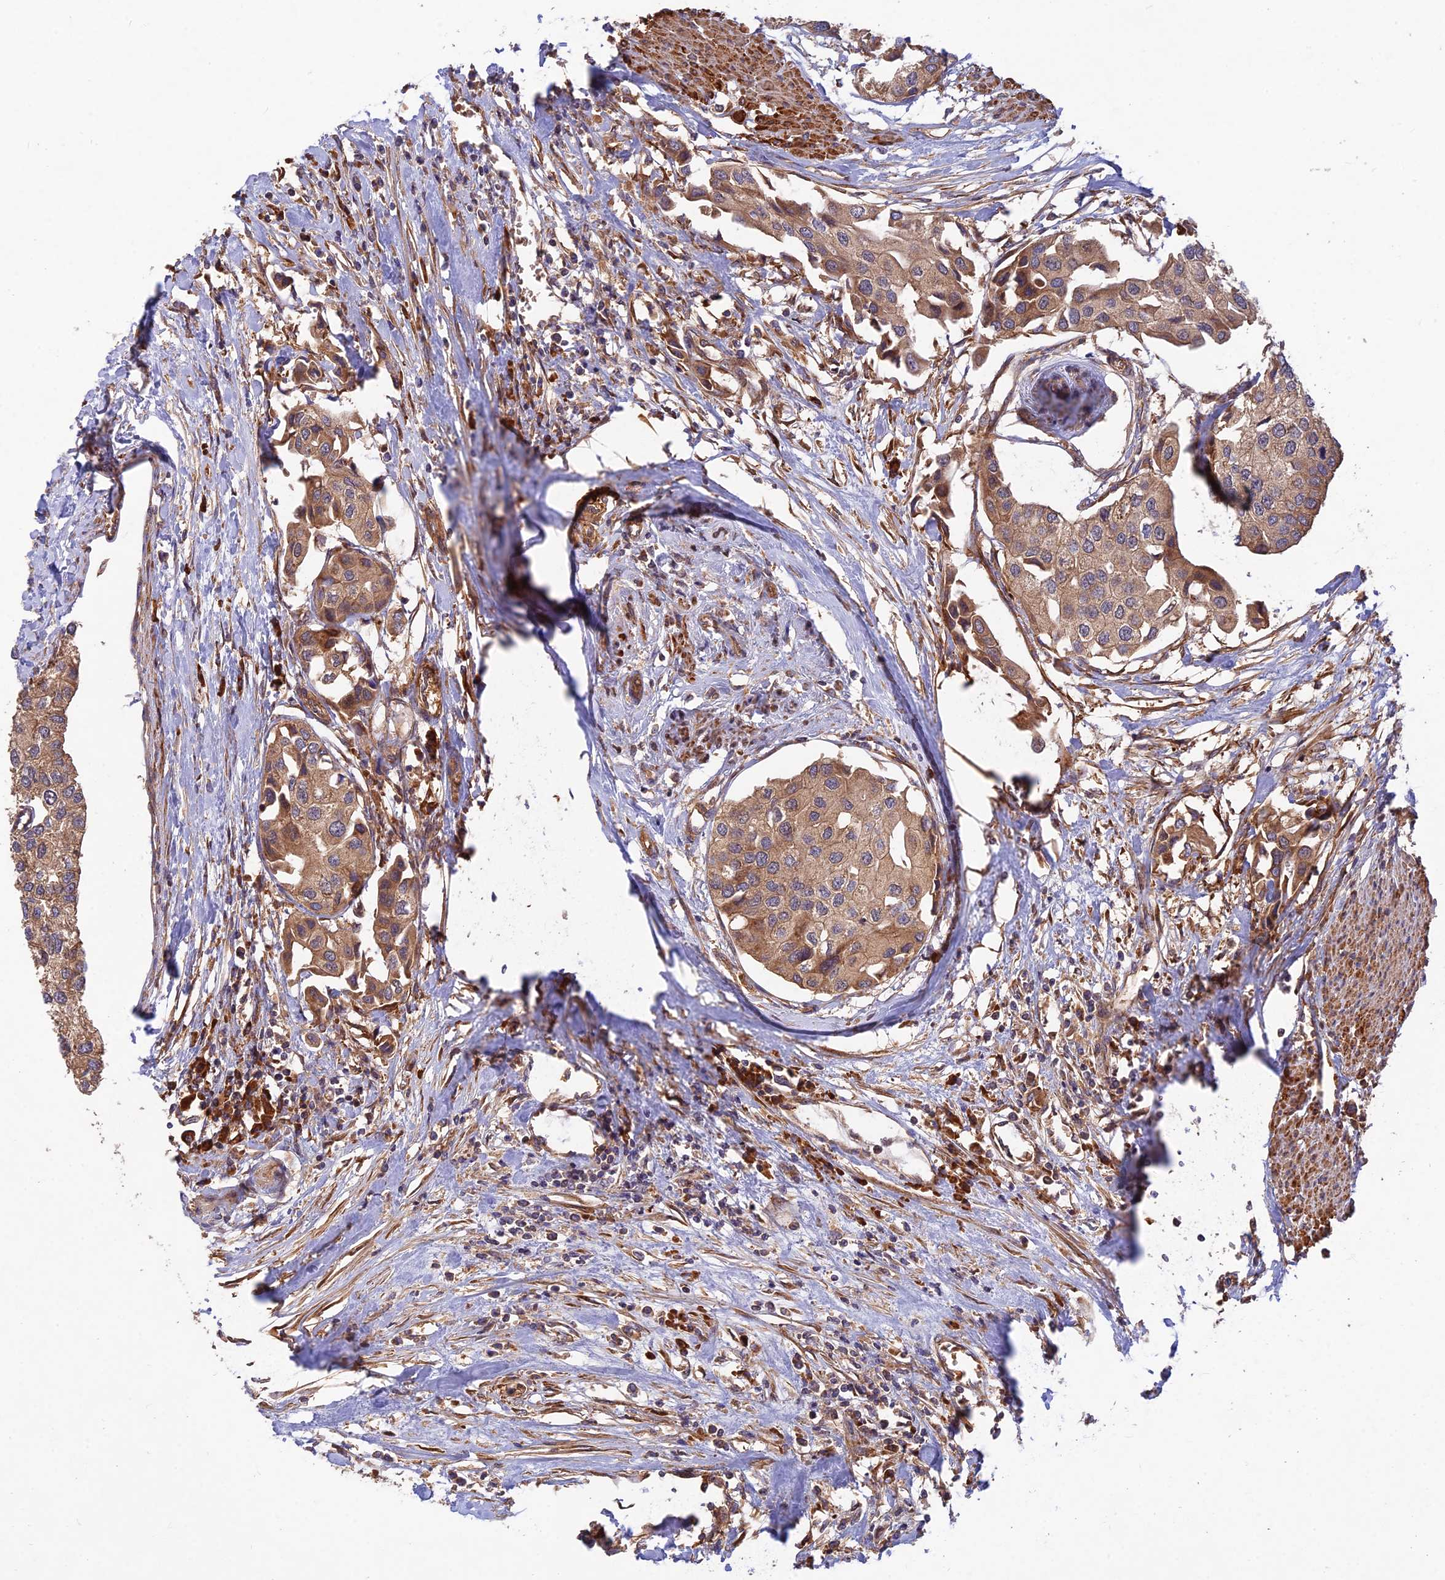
{"staining": {"intensity": "moderate", "quantity": ">75%", "location": "cytoplasmic/membranous"}, "tissue": "urothelial cancer", "cell_type": "Tumor cells", "image_type": "cancer", "snomed": [{"axis": "morphology", "description": "Urothelial carcinoma, High grade"}, {"axis": "topography", "description": "Urinary bladder"}], "caption": "DAB immunohistochemical staining of human high-grade urothelial carcinoma shows moderate cytoplasmic/membranous protein staining in approximately >75% of tumor cells.", "gene": "RELCH", "patient": {"sex": "male", "age": 64}}